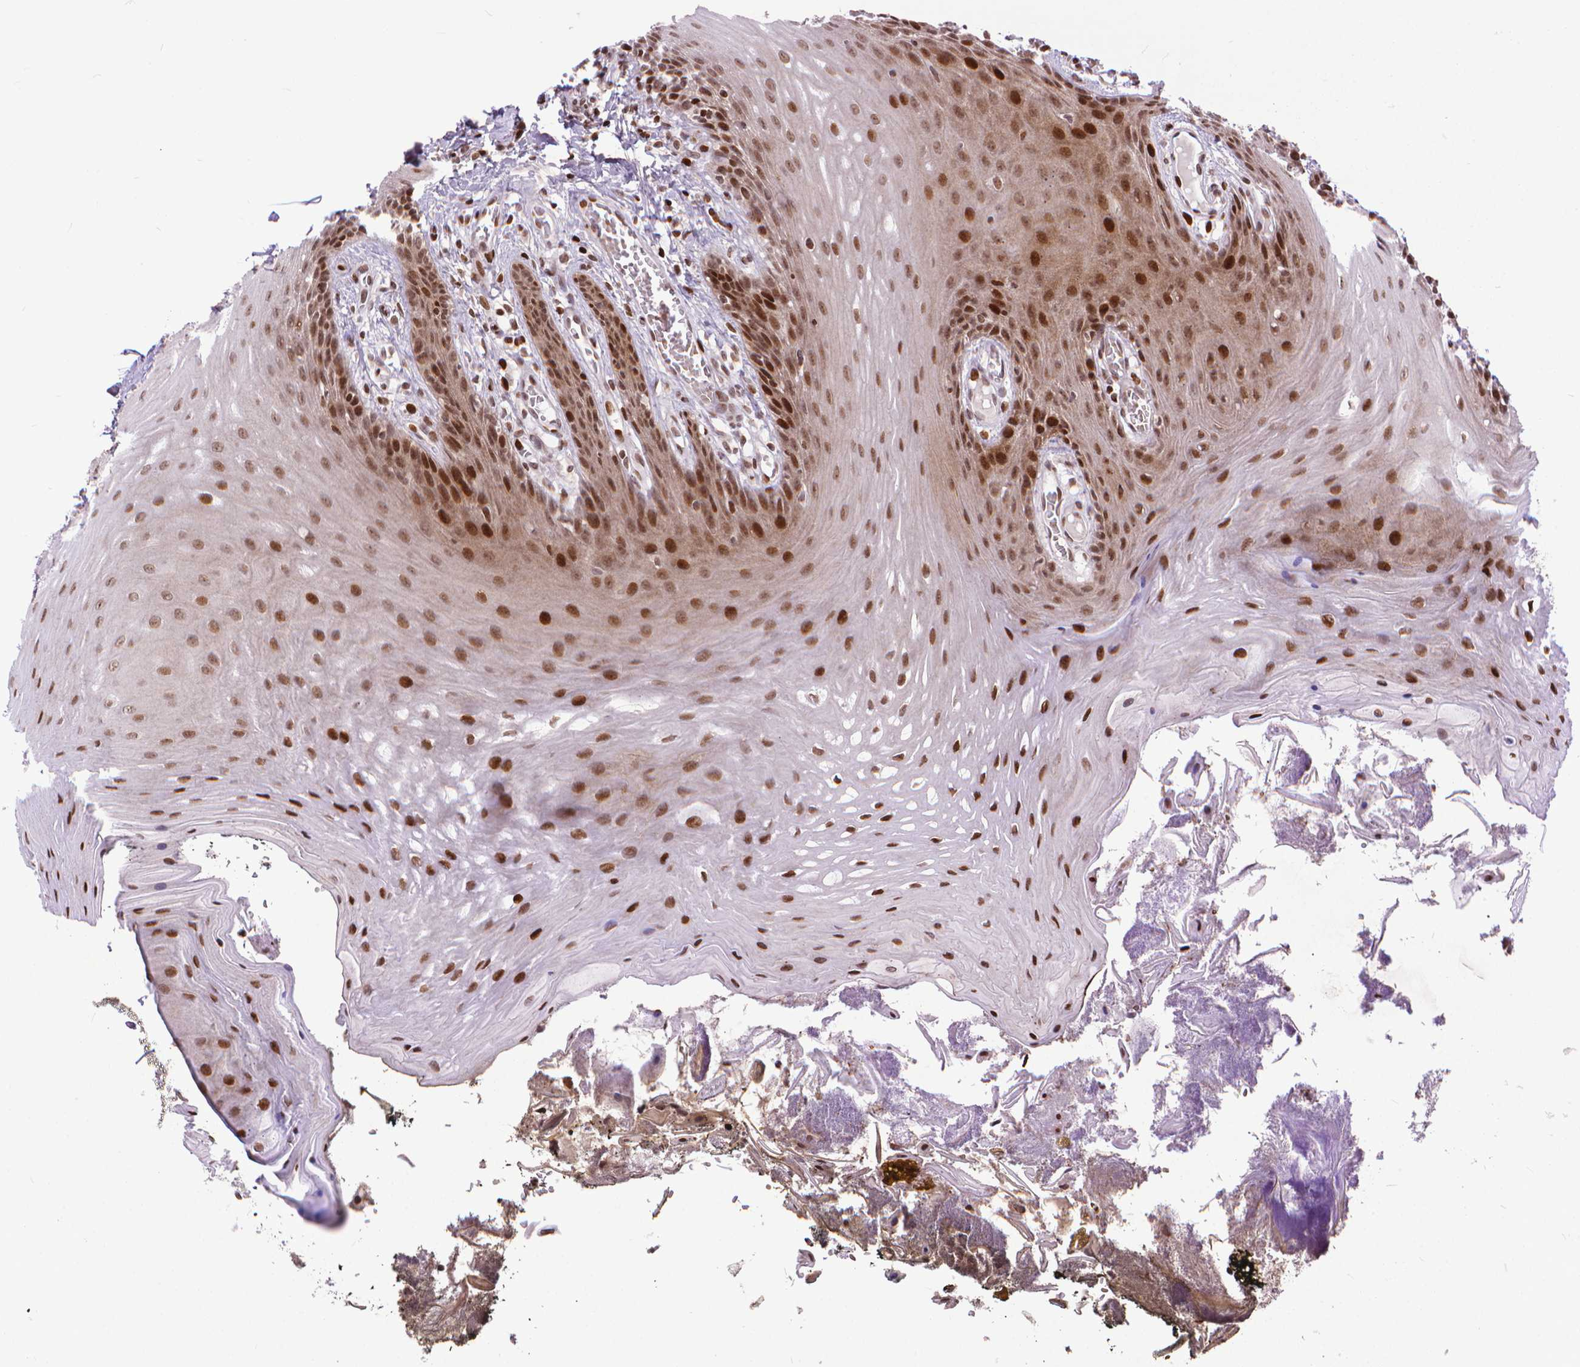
{"staining": {"intensity": "moderate", "quantity": ">75%", "location": "nuclear"}, "tissue": "oral mucosa", "cell_type": "Squamous epithelial cells", "image_type": "normal", "snomed": [{"axis": "morphology", "description": "Normal tissue, NOS"}, {"axis": "topography", "description": "Oral tissue"}], "caption": "Unremarkable oral mucosa was stained to show a protein in brown. There is medium levels of moderate nuclear positivity in approximately >75% of squamous epithelial cells. (Stains: DAB (3,3'-diaminobenzidine) in brown, nuclei in blue, Microscopy: brightfield microscopy at high magnification).", "gene": "AMER1", "patient": {"sex": "male", "age": 9}}